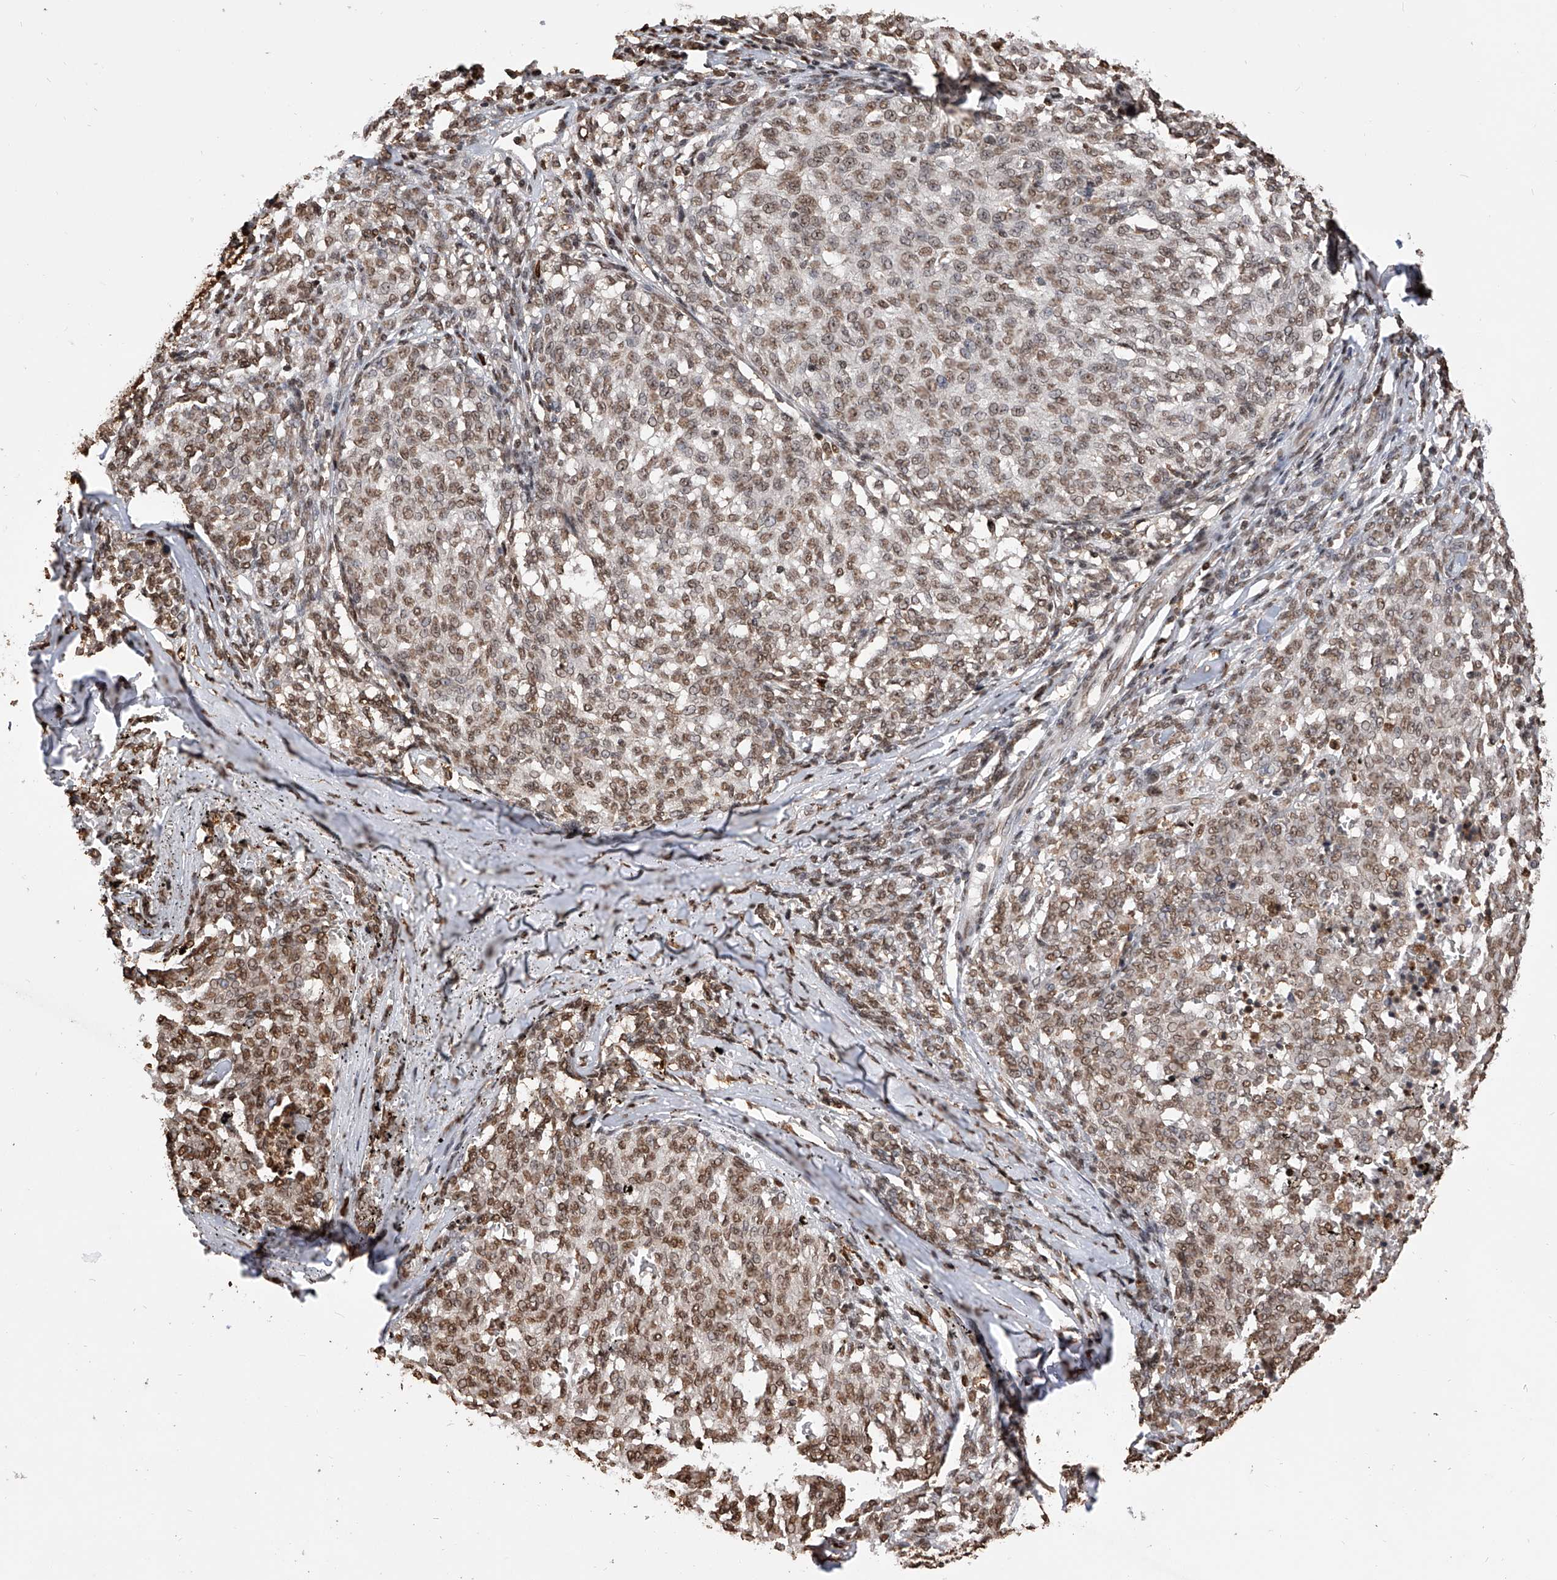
{"staining": {"intensity": "moderate", "quantity": ">75%", "location": "nuclear"}, "tissue": "melanoma", "cell_type": "Tumor cells", "image_type": "cancer", "snomed": [{"axis": "morphology", "description": "Malignant melanoma, NOS"}, {"axis": "topography", "description": "Skin"}], "caption": "DAB immunohistochemical staining of human malignant melanoma reveals moderate nuclear protein positivity in approximately >75% of tumor cells.", "gene": "CFAP410", "patient": {"sex": "female", "age": 72}}